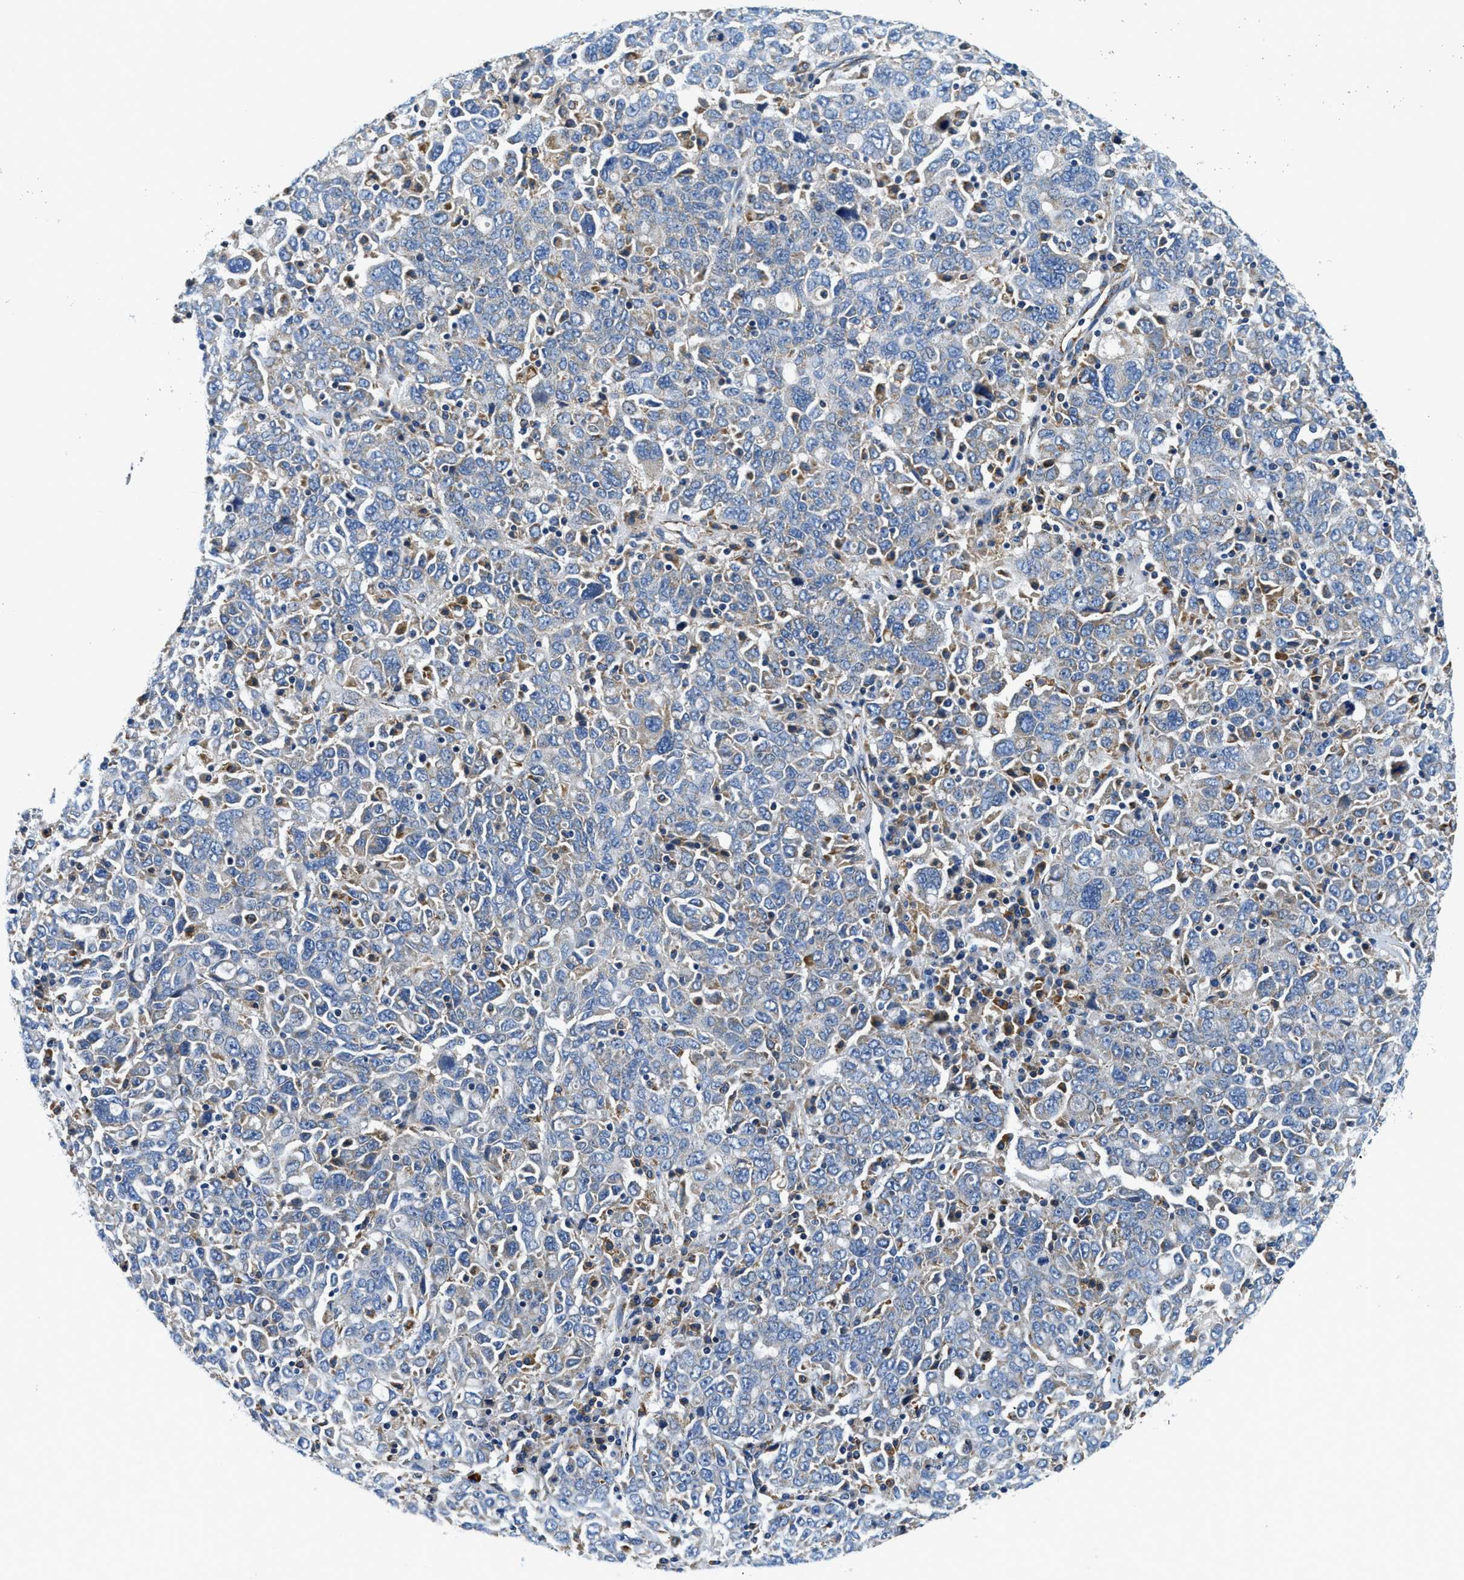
{"staining": {"intensity": "negative", "quantity": "none", "location": "none"}, "tissue": "ovarian cancer", "cell_type": "Tumor cells", "image_type": "cancer", "snomed": [{"axis": "morphology", "description": "Carcinoma, endometroid"}, {"axis": "topography", "description": "Ovary"}], "caption": "Immunohistochemical staining of endometroid carcinoma (ovarian) displays no significant positivity in tumor cells.", "gene": "SAMD4B", "patient": {"sex": "female", "age": 62}}